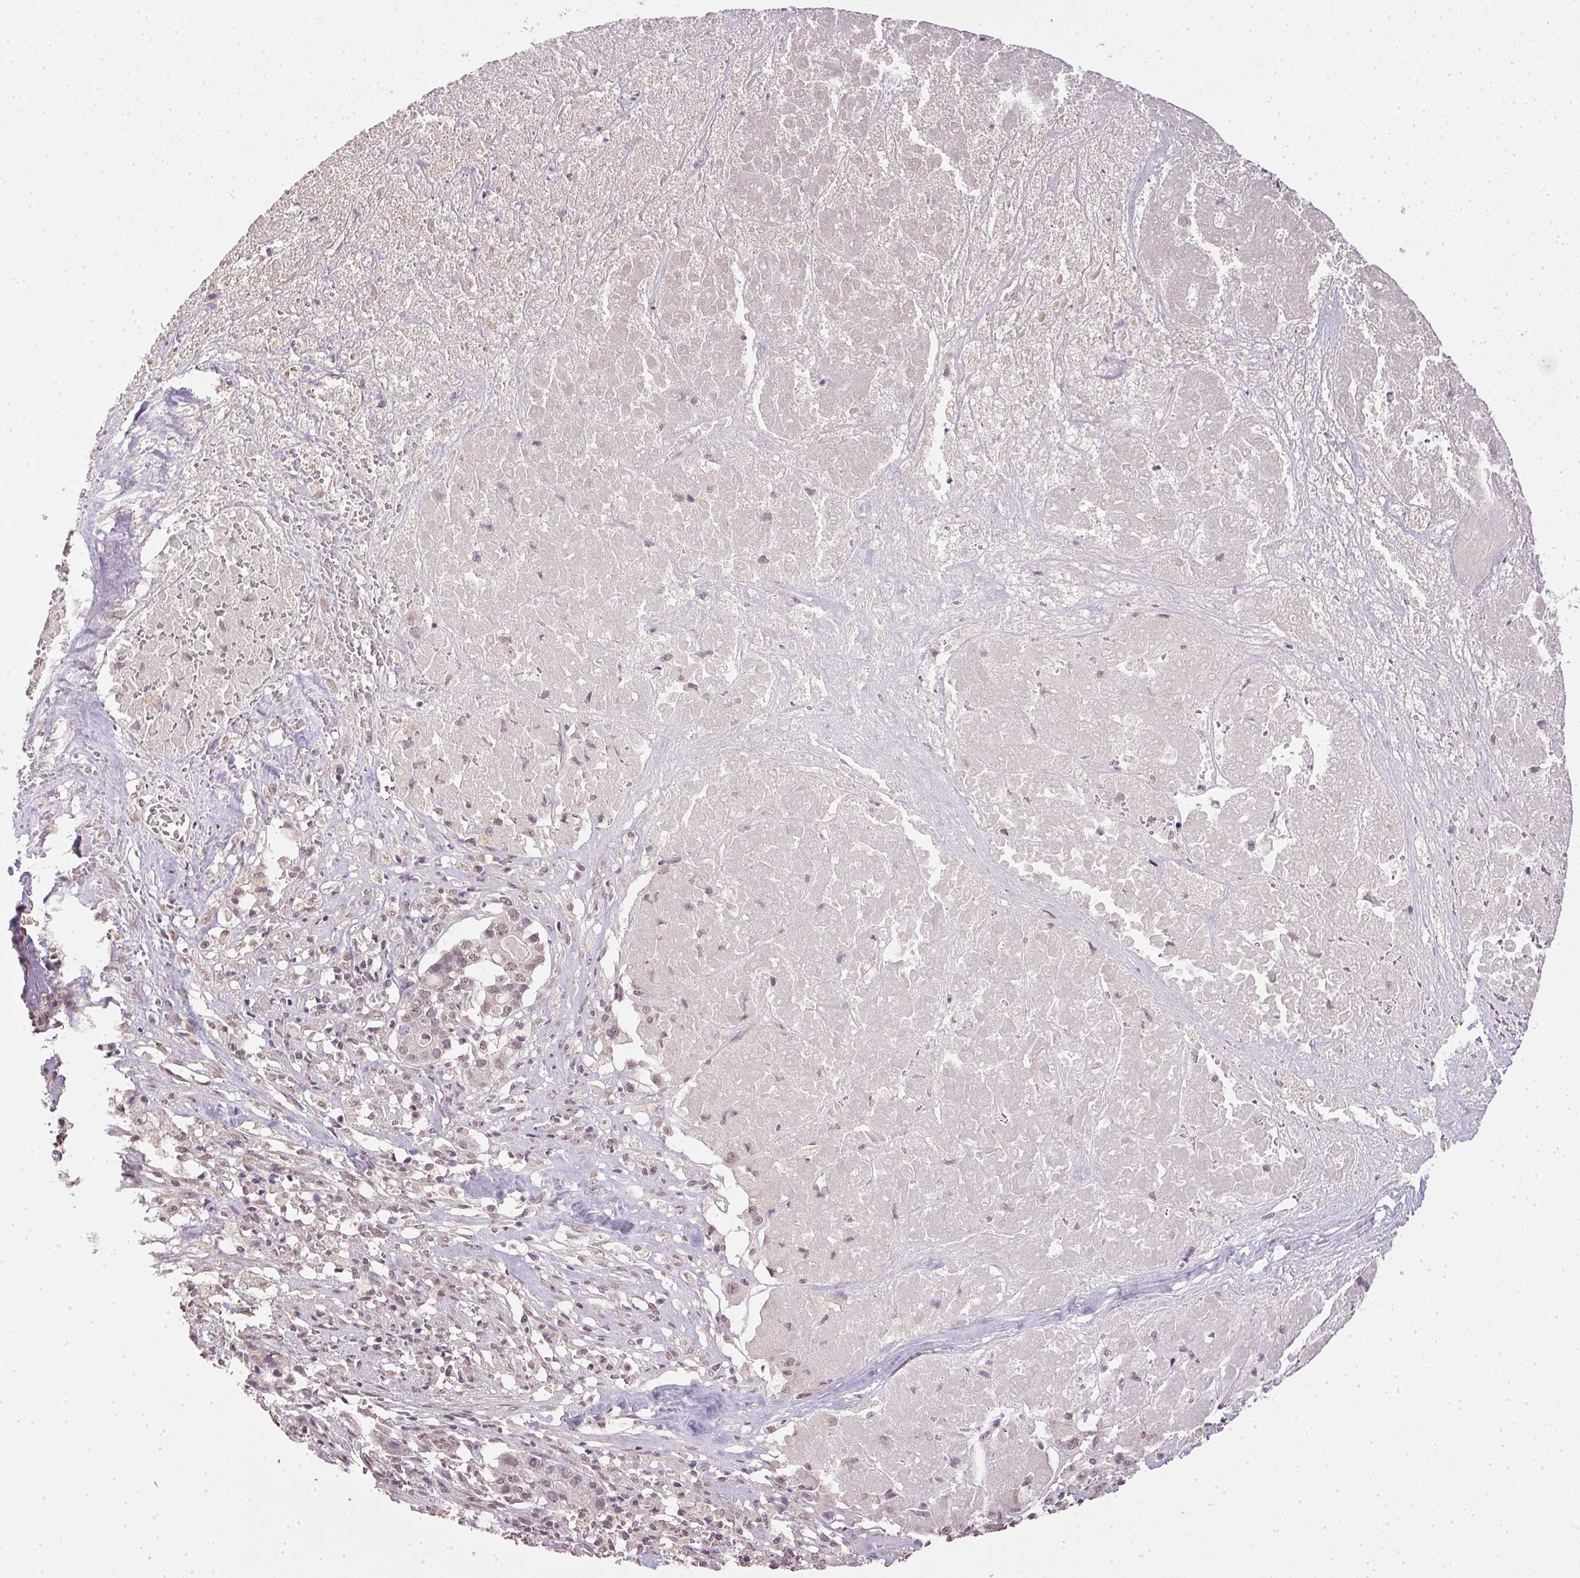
{"staining": {"intensity": "weak", "quantity": "<25%", "location": "nuclear"}, "tissue": "pancreatic cancer", "cell_type": "Tumor cells", "image_type": "cancer", "snomed": [{"axis": "morphology", "description": "Adenocarcinoma, NOS"}, {"axis": "topography", "description": "Pancreas"}], "caption": "Immunohistochemical staining of adenocarcinoma (pancreatic) displays no significant staining in tumor cells.", "gene": "PPP4R4", "patient": {"sex": "male", "age": 50}}